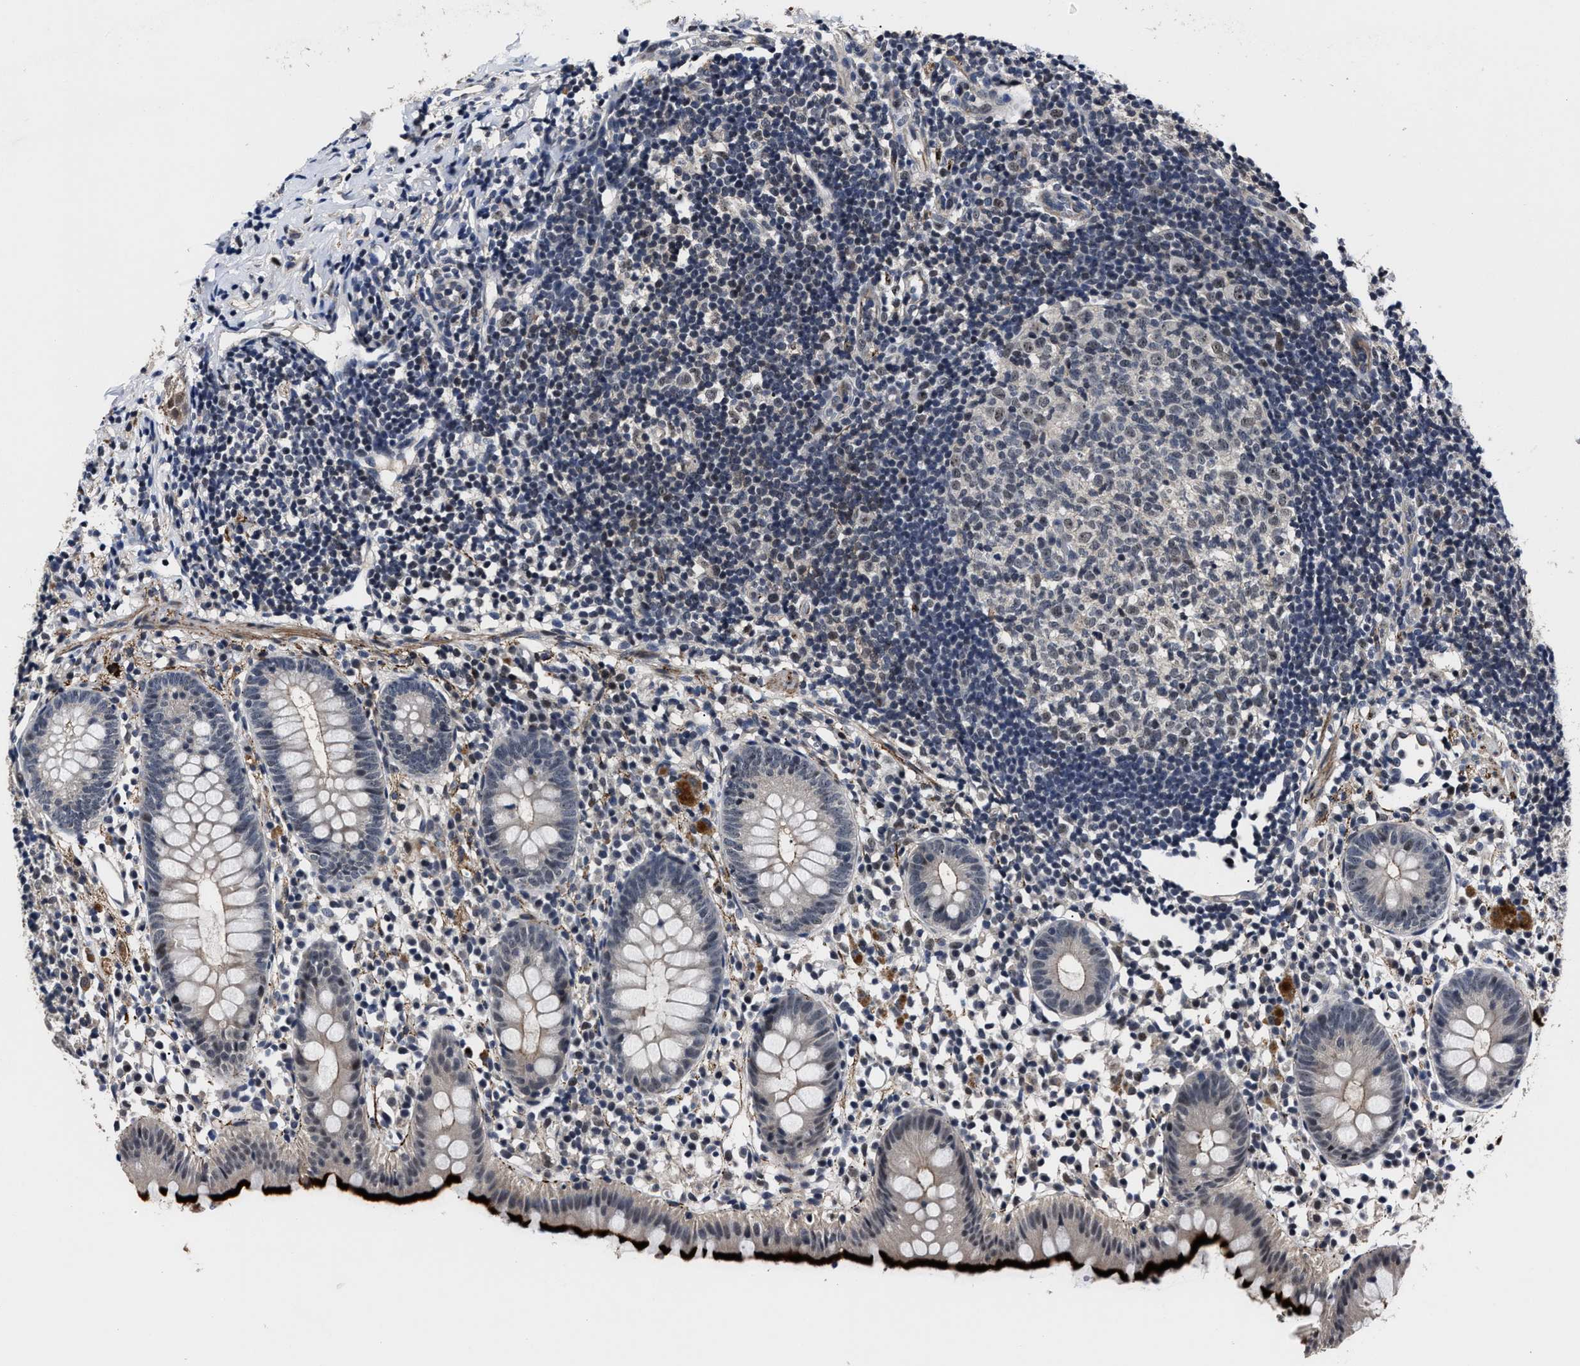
{"staining": {"intensity": "strong", "quantity": "<25%", "location": "cytoplasmic/membranous"}, "tissue": "appendix", "cell_type": "Glandular cells", "image_type": "normal", "snomed": [{"axis": "morphology", "description": "Normal tissue, NOS"}, {"axis": "topography", "description": "Appendix"}], "caption": "Benign appendix was stained to show a protein in brown. There is medium levels of strong cytoplasmic/membranous positivity in approximately <25% of glandular cells.", "gene": "RSBN1L", "patient": {"sex": "female", "age": 20}}